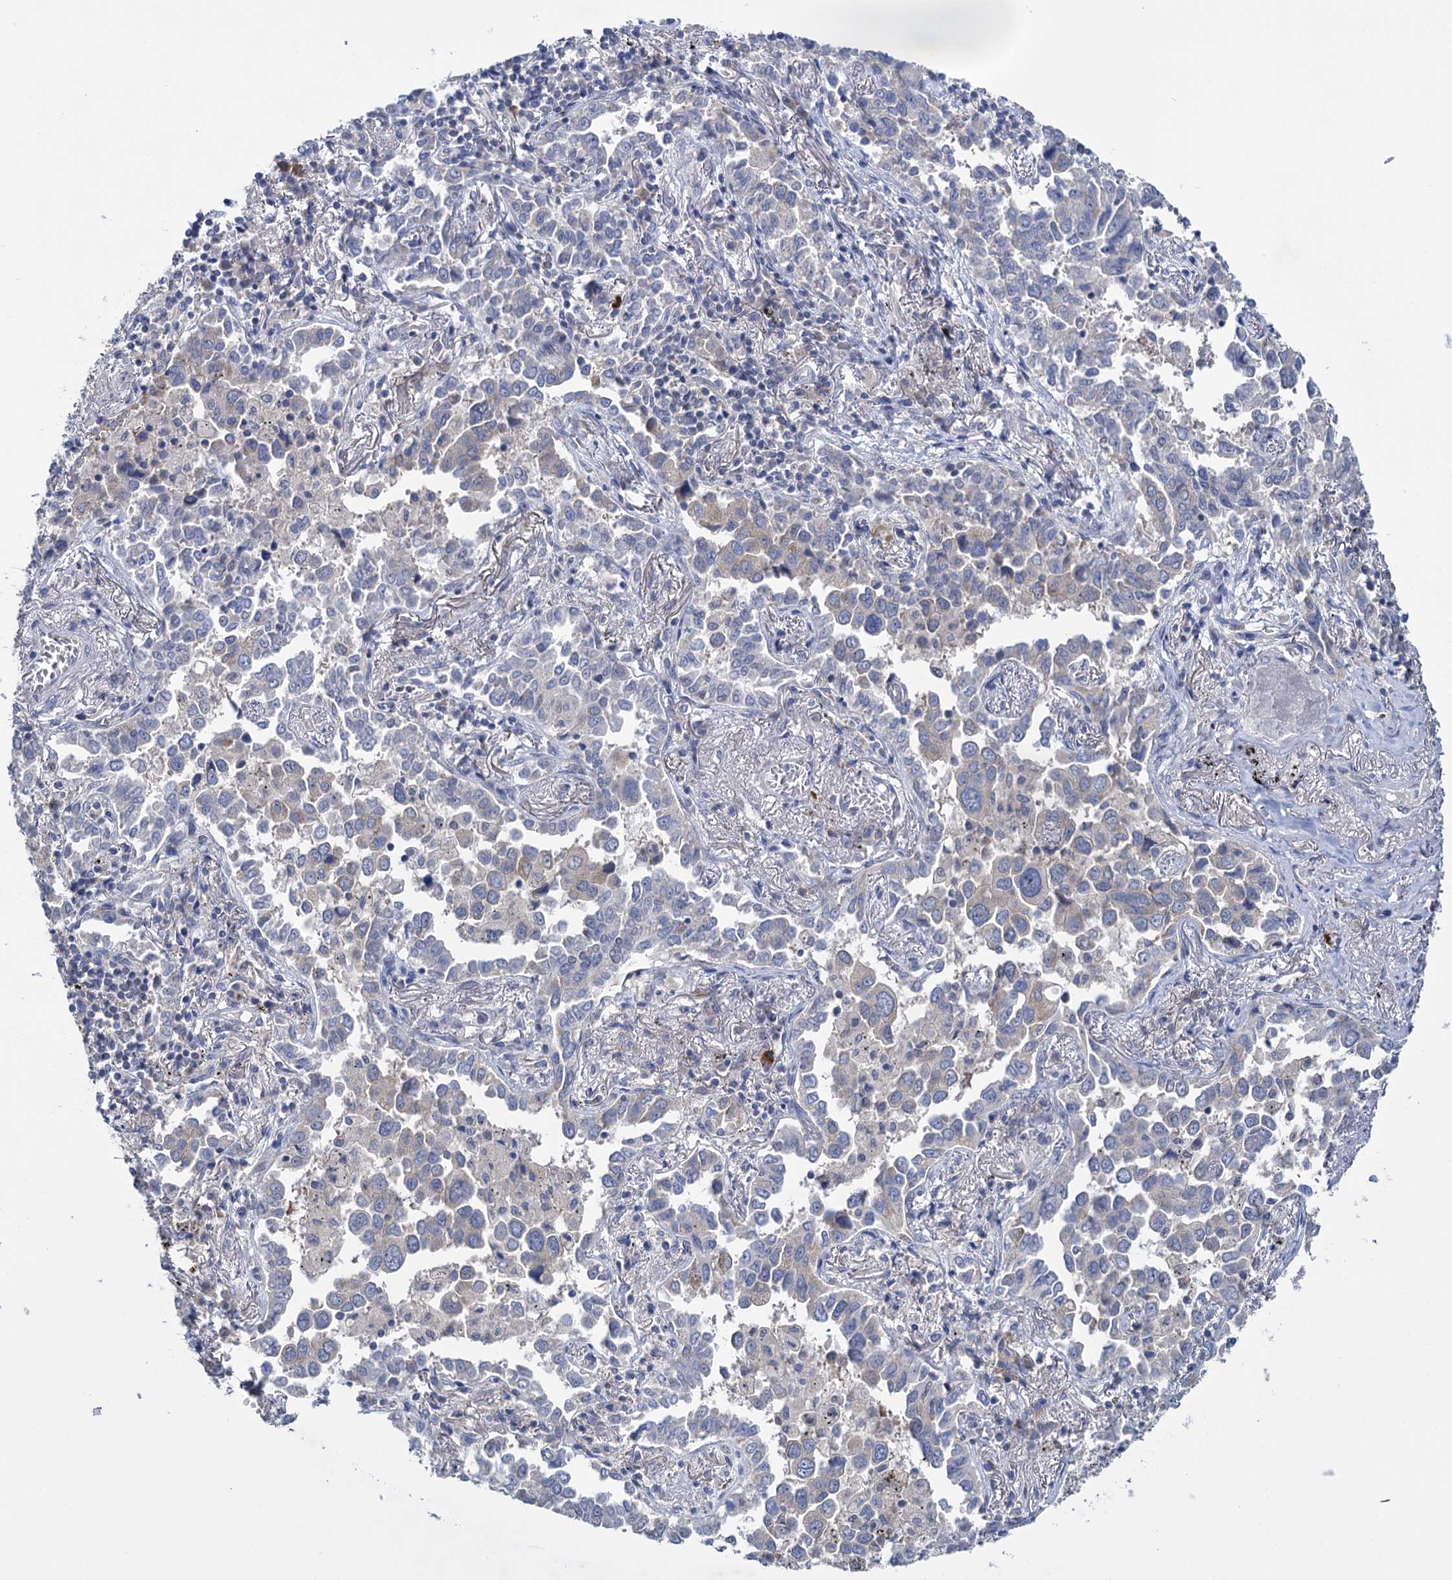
{"staining": {"intensity": "negative", "quantity": "none", "location": "none"}, "tissue": "lung cancer", "cell_type": "Tumor cells", "image_type": "cancer", "snomed": [{"axis": "morphology", "description": "Adenocarcinoma, NOS"}, {"axis": "topography", "description": "Lung"}], "caption": "Immunohistochemistry micrograph of human lung cancer stained for a protein (brown), which exhibits no expression in tumor cells. Nuclei are stained in blue.", "gene": "GSTM2", "patient": {"sex": "male", "age": 67}}